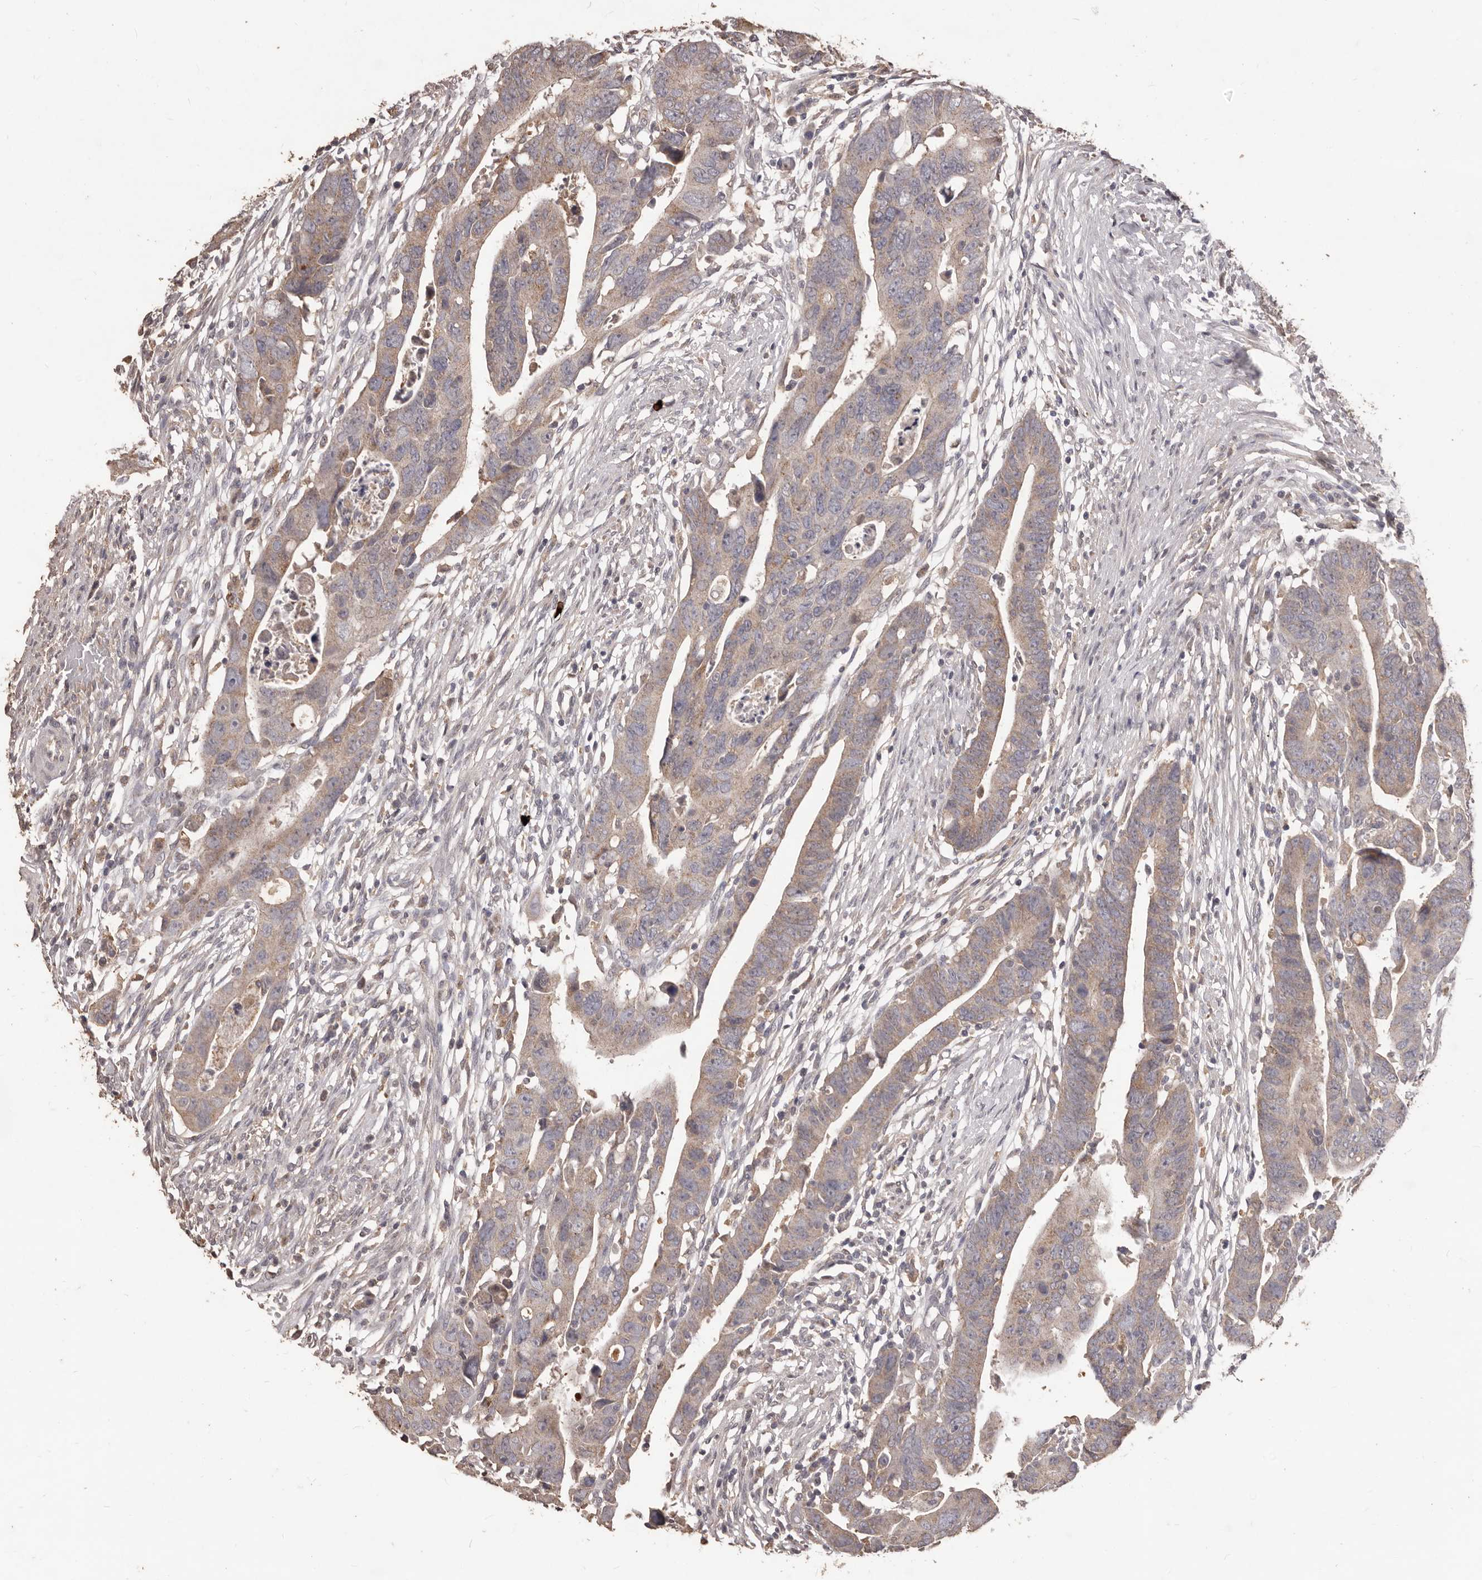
{"staining": {"intensity": "weak", "quantity": ">75%", "location": "cytoplasmic/membranous"}, "tissue": "colorectal cancer", "cell_type": "Tumor cells", "image_type": "cancer", "snomed": [{"axis": "morphology", "description": "Adenocarcinoma, NOS"}, {"axis": "topography", "description": "Rectum"}], "caption": "Protein expression by IHC exhibits weak cytoplasmic/membranous expression in approximately >75% of tumor cells in colorectal adenocarcinoma.", "gene": "PRSS27", "patient": {"sex": "female", "age": 65}}